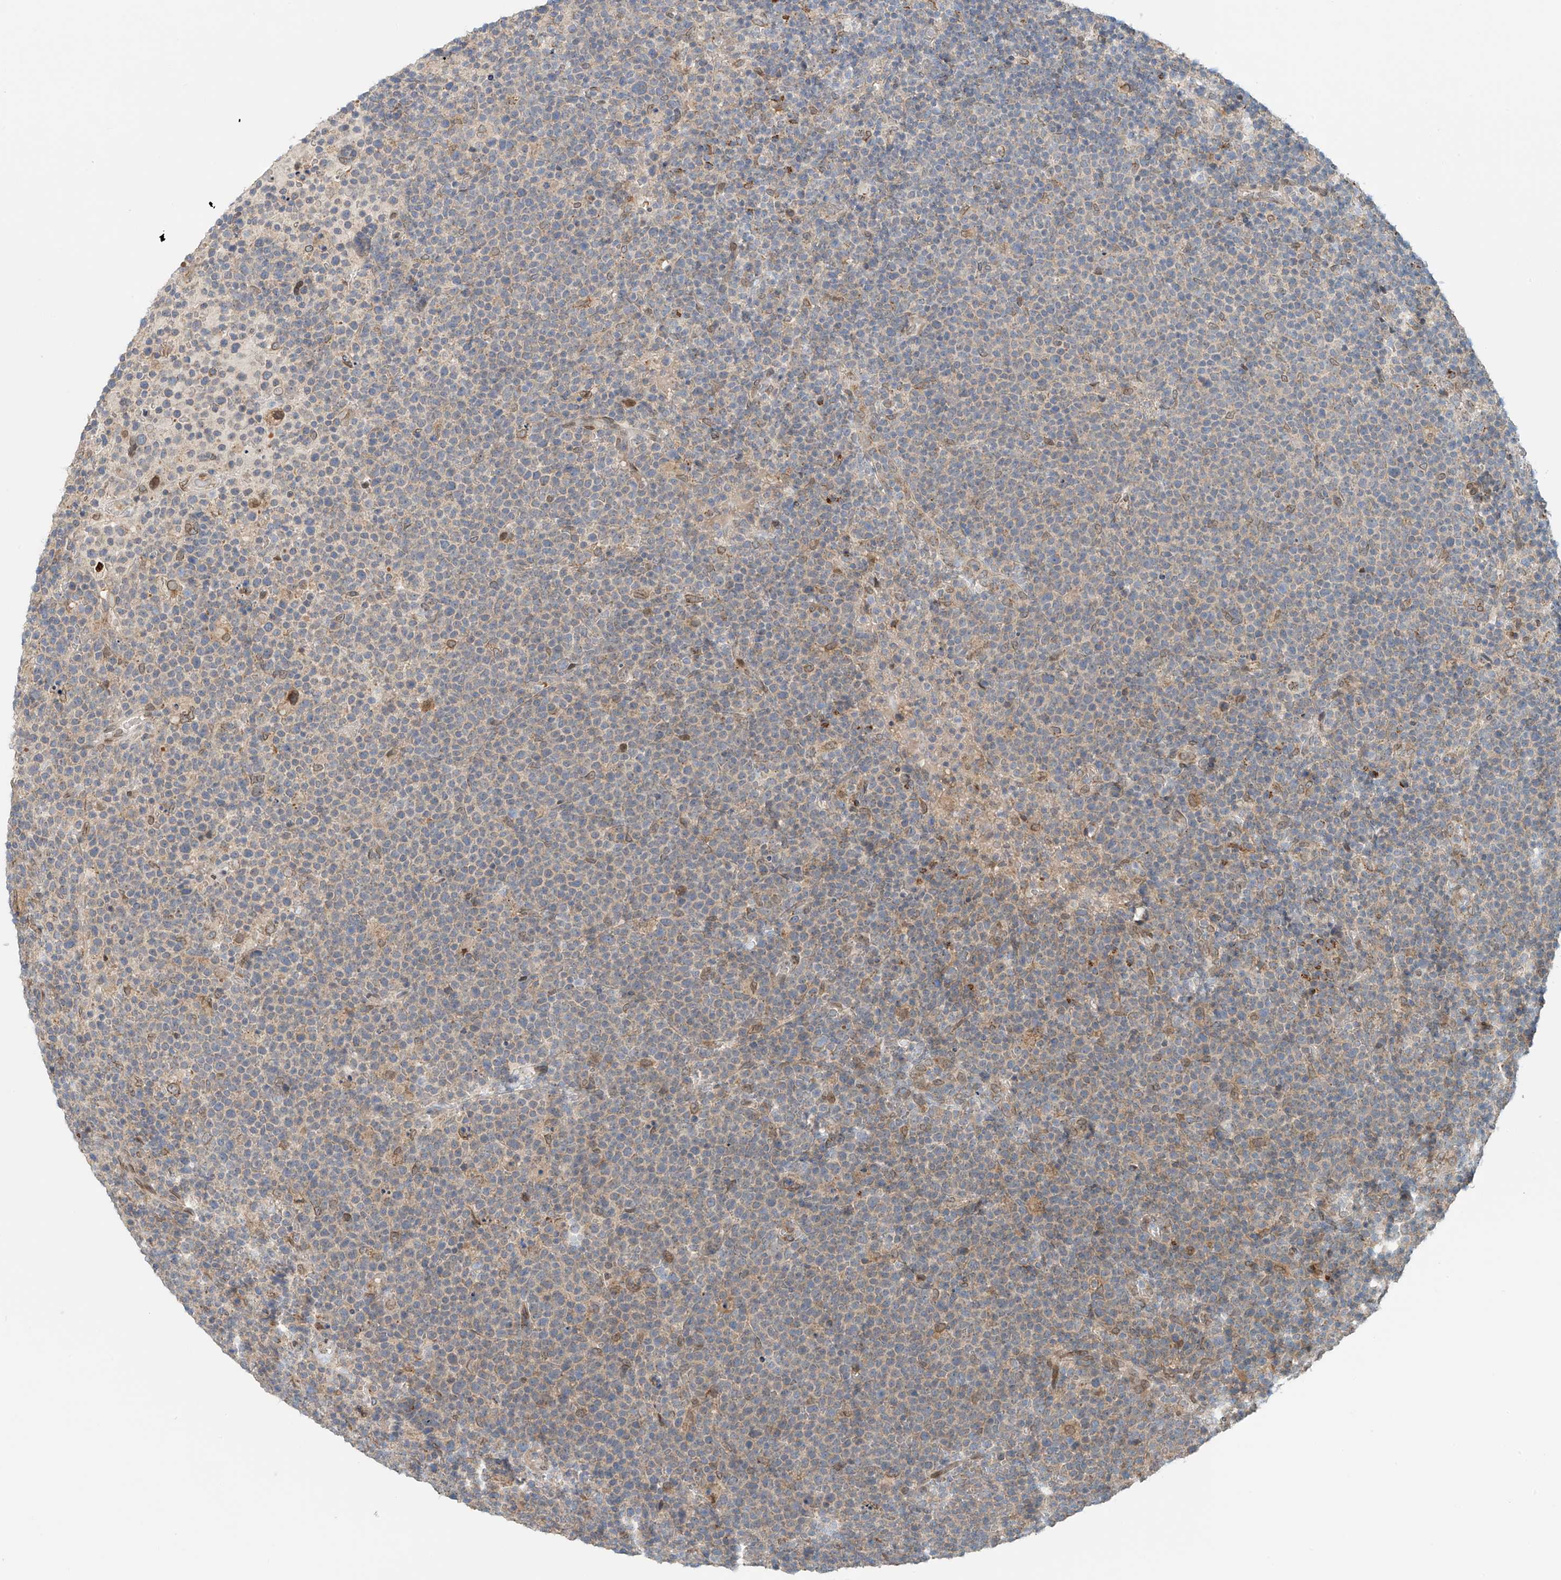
{"staining": {"intensity": "negative", "quantity": "none", "location": "none"}, "tissue": "lymphoma", "cell_type": "Tumor cells", "image_type": "cancer", "snomed": [{"axis": "morphology", "description": "Malignant lymphoma, non-Hodgkin's type, High grade"}, {"axis": "topography", "description": "Lymph node"}], "caption": "Tumor cells show no significant protein staining in high-grade malignant lymphoma, non-Hodgkin's type.", "gene": "STARD9", "patient": {"sex": "male", "age": 61}}